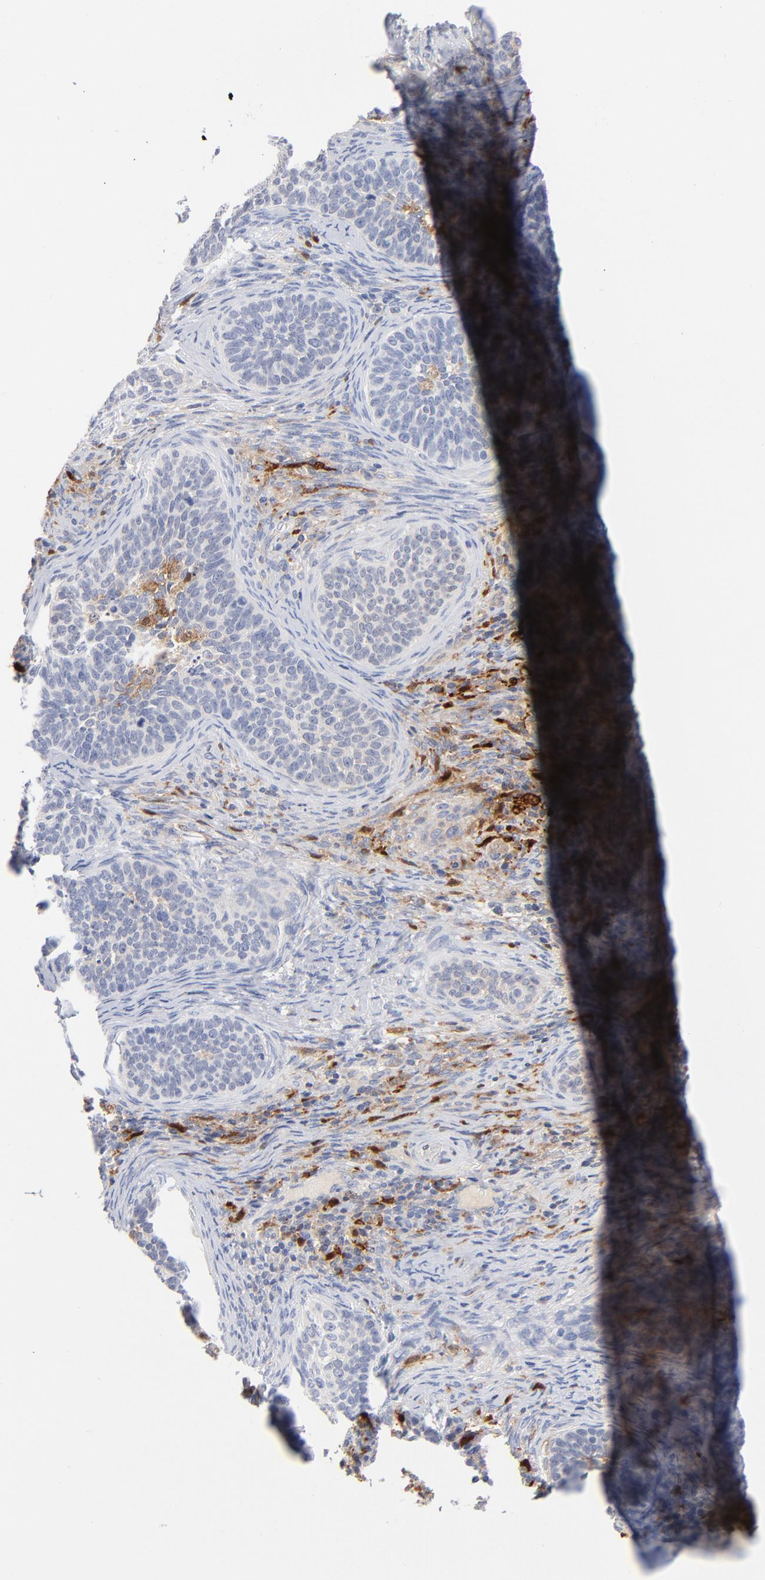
{"staining": {"intensity": "negative", "quantity": "none", "location": "none"}, "tissue": "cervical cancer", "cell_type": "Tumor cells", "image_type": "cancer", "snomed": [{"axis": "morphology", "description": "Squamous cell carcinoma, NOS"}, {"axis": "topography", "description": "Cervix"}], "caption": "IHC micrograph of neoplastic tissue: cervical cancer stained with DAB exhibits no significant protein staining in tumor cells. The staining was performed using DAB to visualize the protein expression in brown, while the nuclei were stained in blue with hematoxylin (Magnification: 20x).", "gene": "IFIT2", "patient": {"sex": "female", "age": 33}}